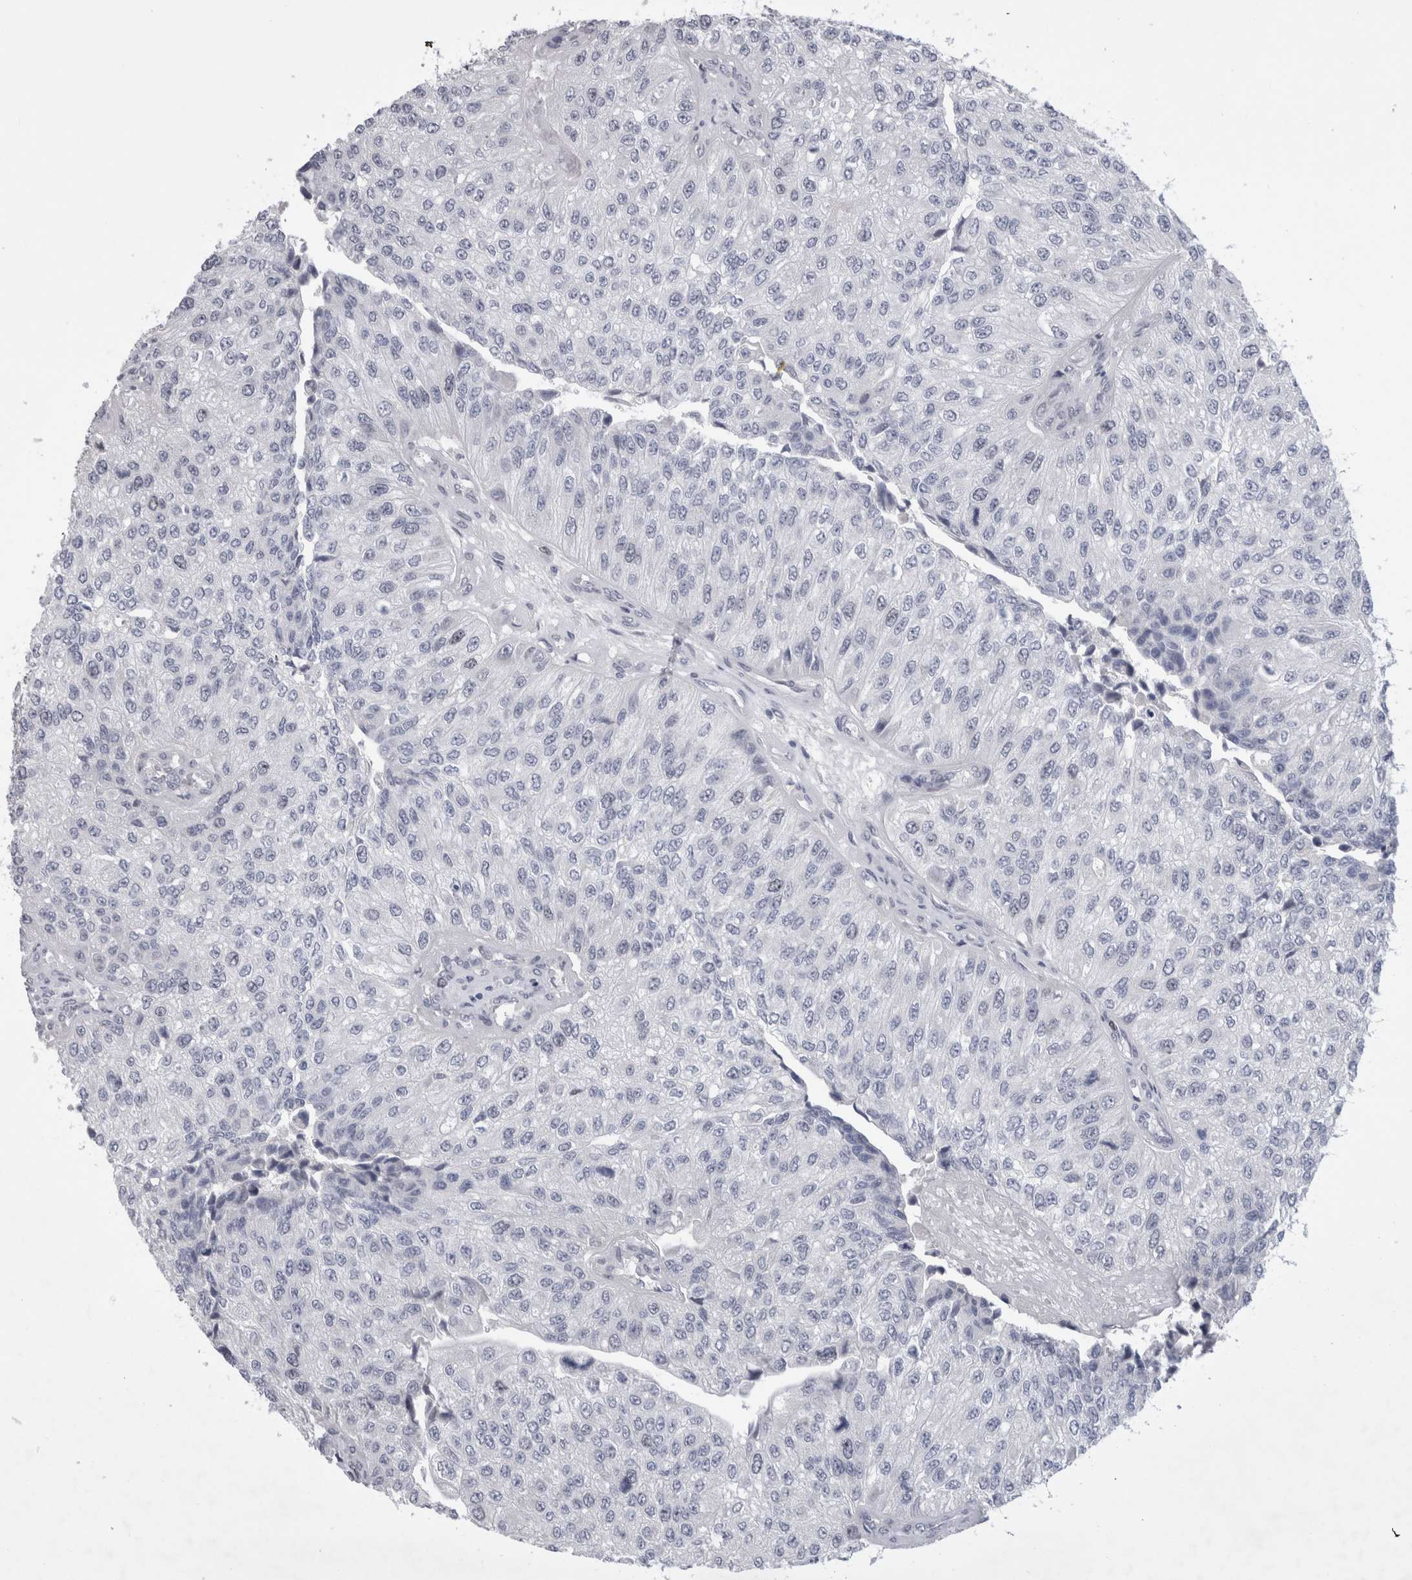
{"staining": {"intensity": "negative", "quantity": "none", "location": "none"}, "tissue": "urothelial cancer", "cell_type": "Tumor cells", "image_type": "cancer", "snomed": [{"axis": "morphology", "description": "Urothelial carcinoma, High grade"}, {"axis": "topography", "description": "Kidney"}, {"axis": "topography", "description": "Urinary bladder"}], "caption": "Immunohistochemical staining of urothelial cancer shows no significant positivity in tumor cells. (DAB (3,3'-diaminobenzidine) immunohistochemistry with hematoxylin counter stain).", "gene": "KIF18B", "patient": {"sex": "male", "age": 77}}